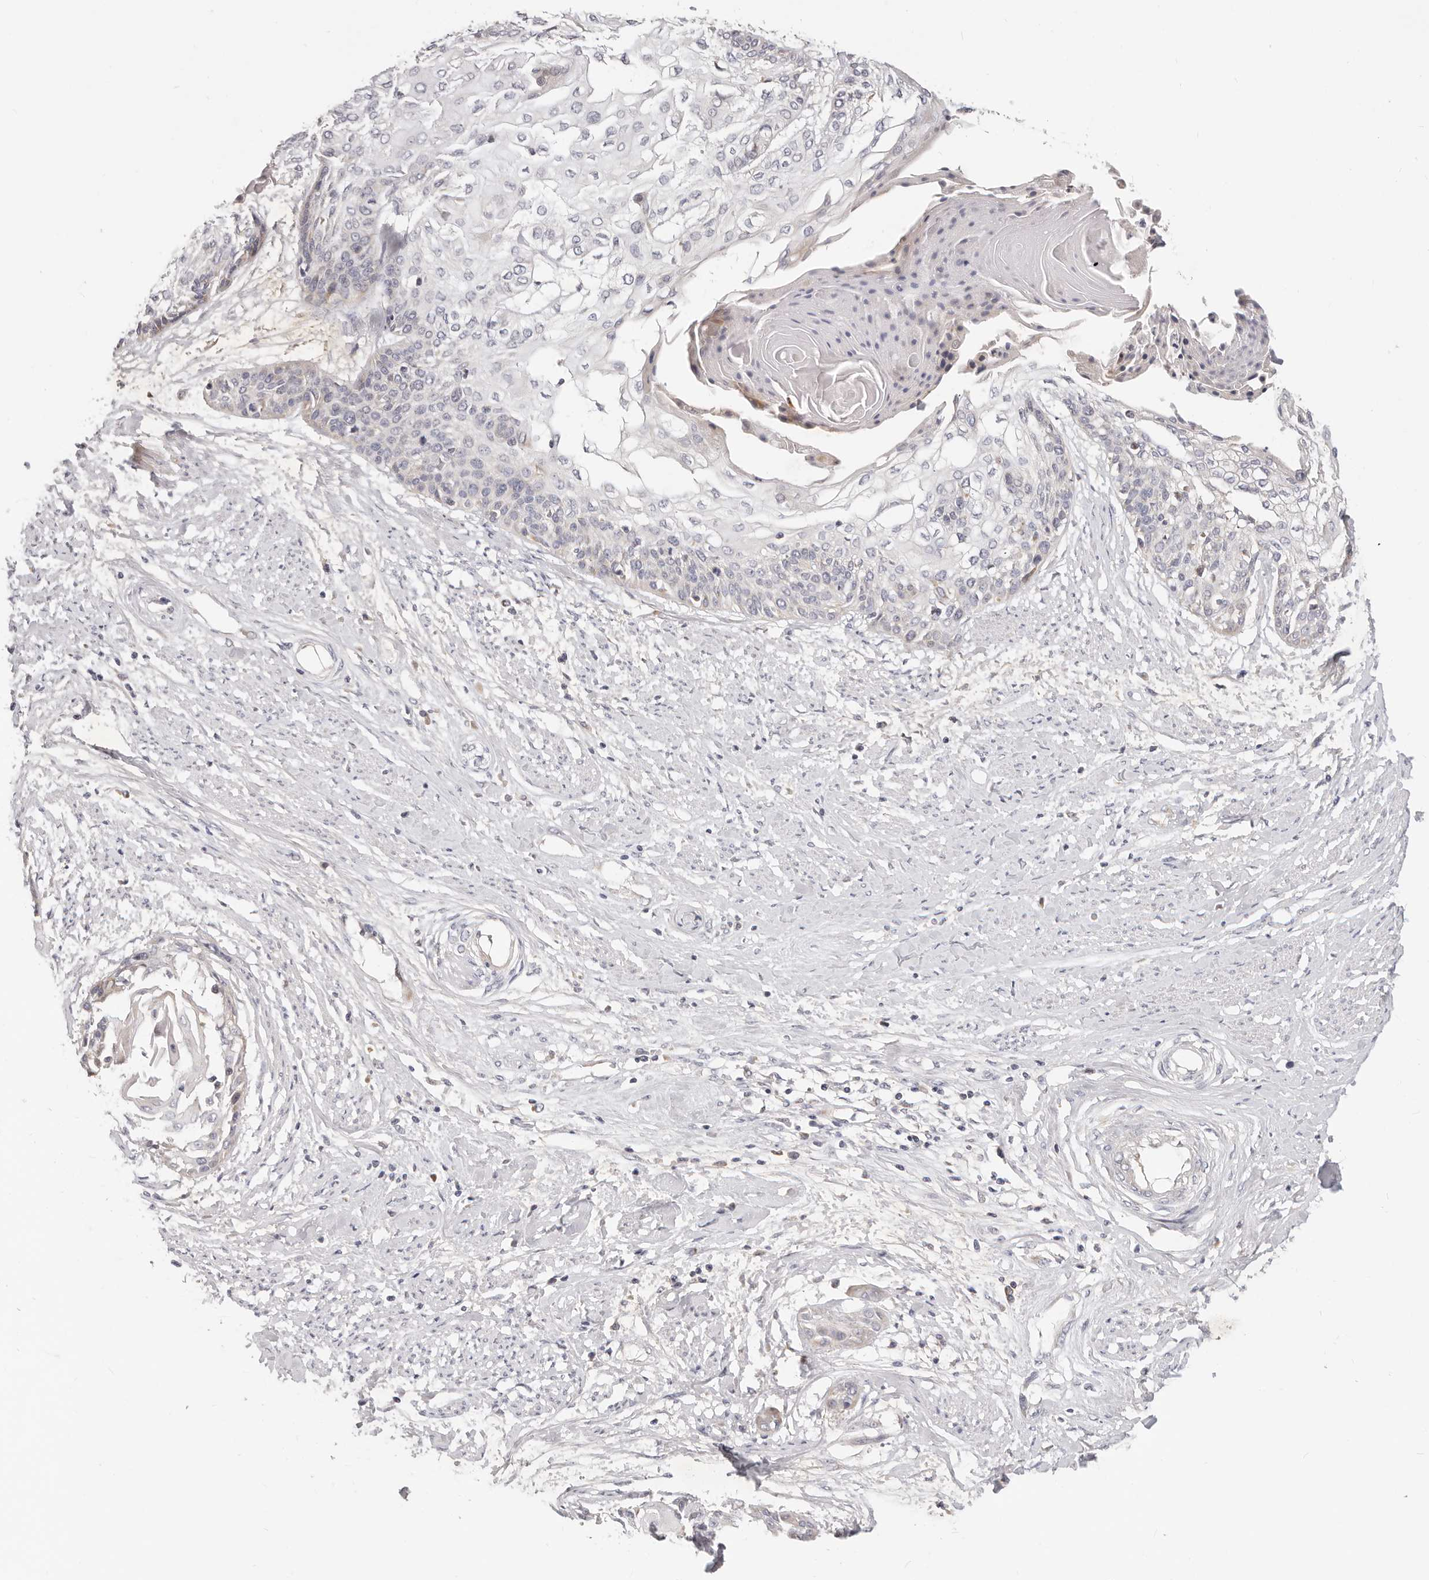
{"staining": {"intensity": "negative", "quantity": "none", "location": "none"}, "tissue": "cervical cancer", "cell_type": "Tumor cells", "image_type": "cancer", "snomed": [{"axis": "morphology", "description": "Squamous cell carcinoma, NOS"}, {"axis": "topography", "description": "Cervix"}], "caption": "A high-resolution image shows immunohistochemistry (IHC) staining of cervical cancer, which displays no significant staining in tumor cells.", "gene": "TFB2M", "patient": {"sex": "female", "age": 57}}